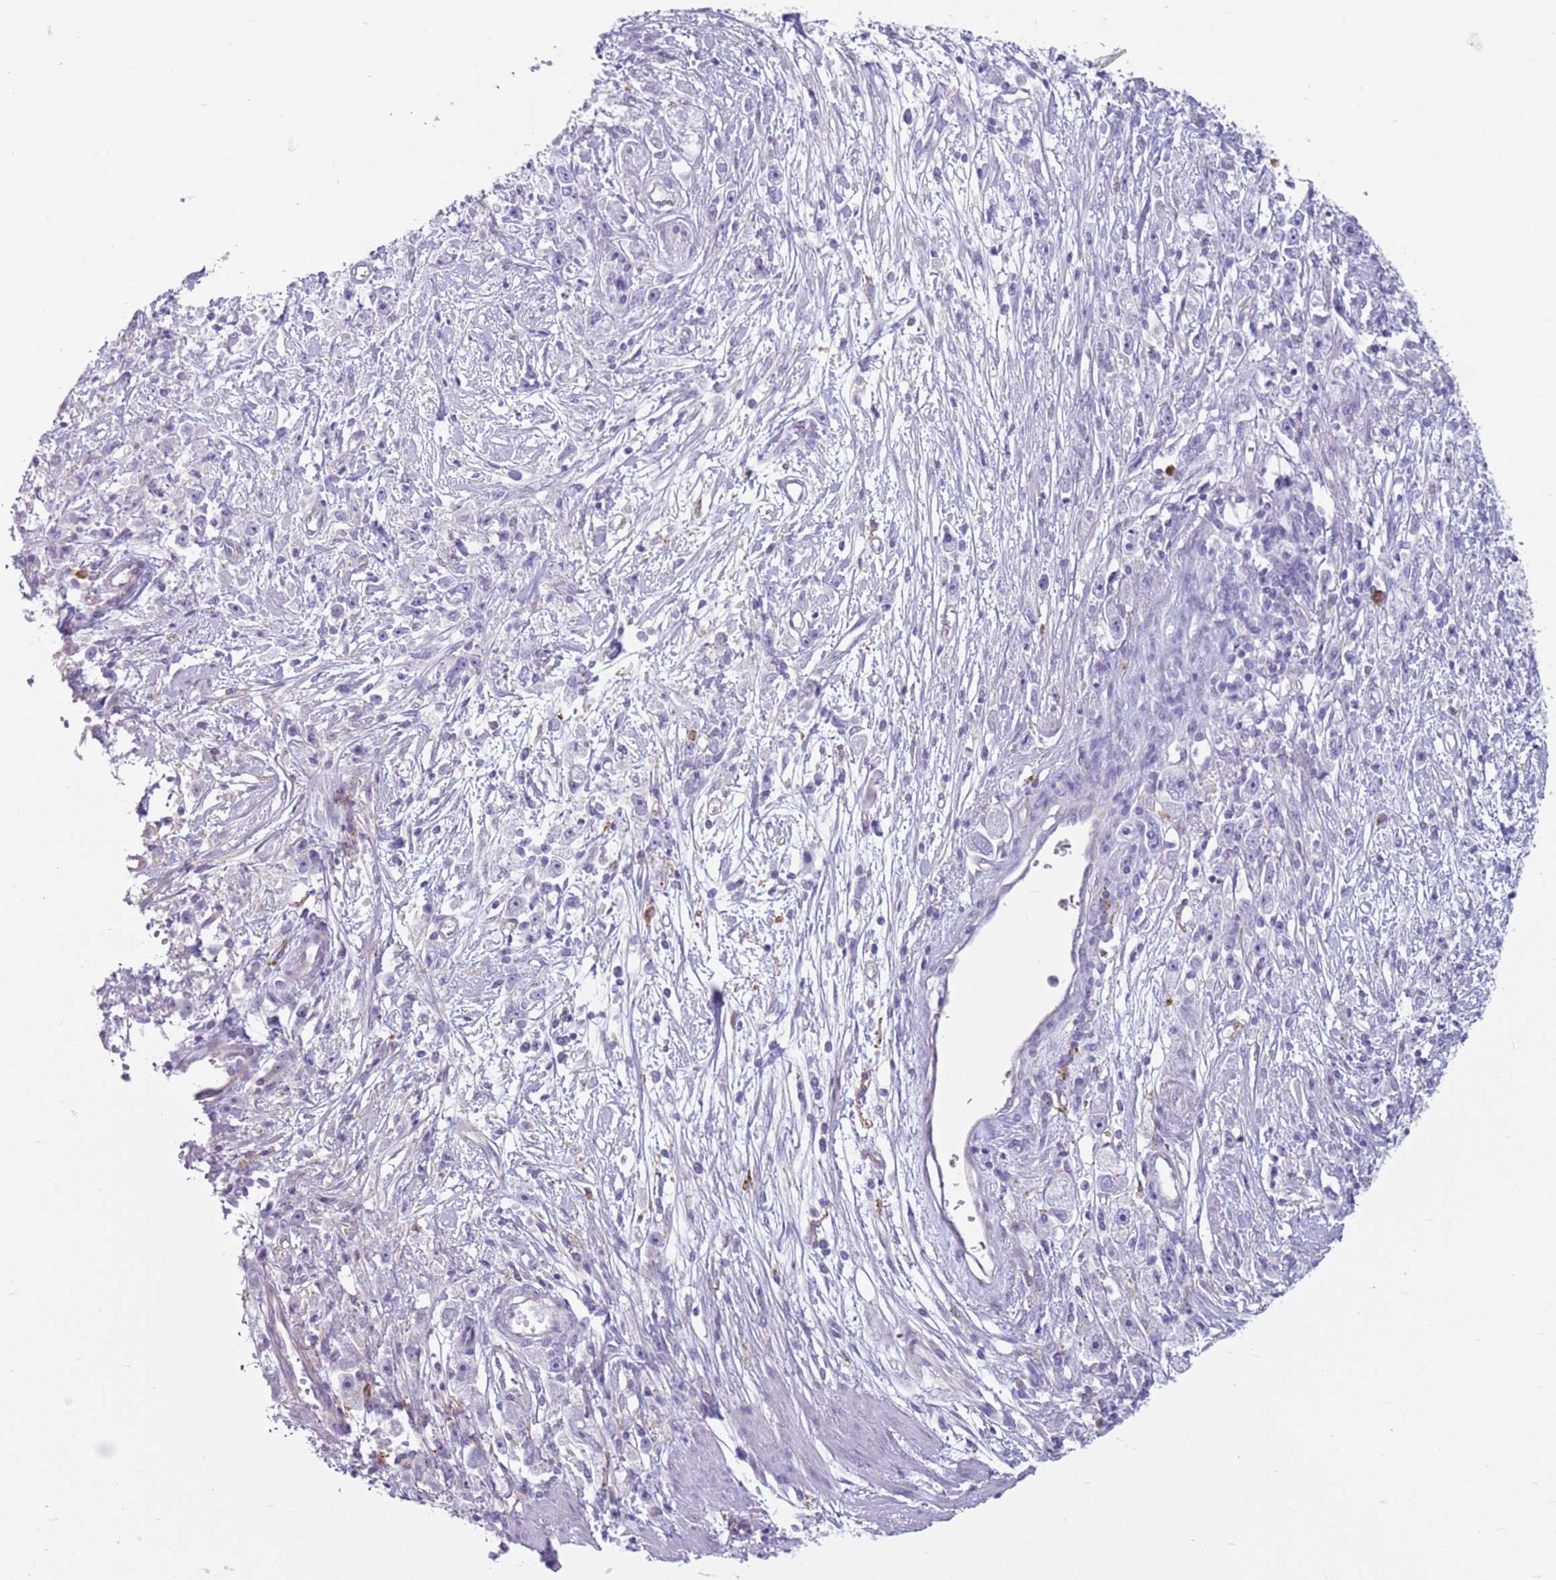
{"staining": {"intensity": "negative", "quantity": "none", "location": "none"}, "tissue": "stomach cancer", "cell_type": "Tumor cells", "image_type": "cancer", "snomed": [{"axis": "morphology", "description": "Adenocarcinoma, NOS"}, {"axis": "topography", "description": "Stomach"}], "caption": "Protein analysis of stomach cancer displays no significant expression in tumor cells.", "gene": "SNX6", "patient": {"sex": "female", "age": 59}}